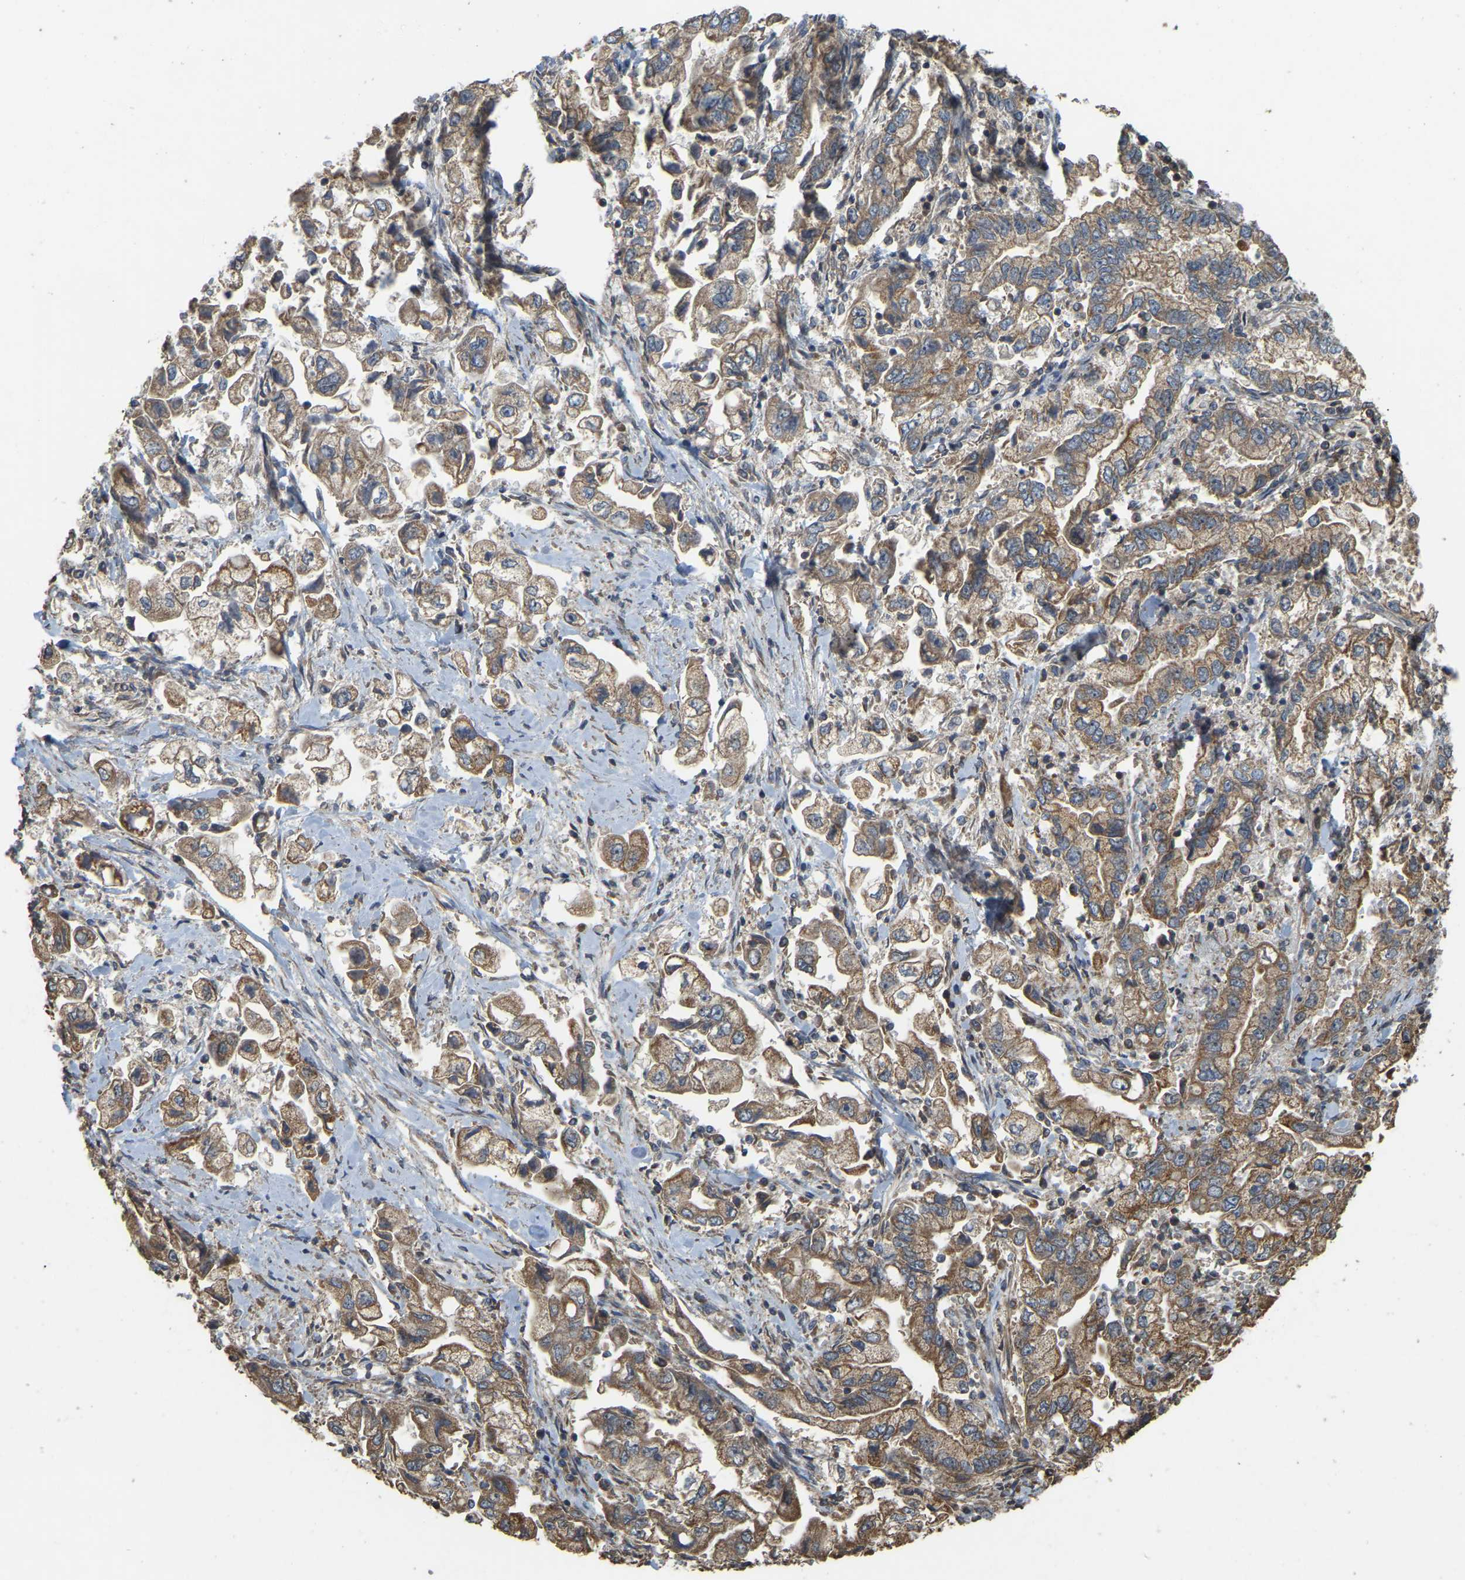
{"staining": {"intensity": "moderate", "quantity": ">75%", "location": "cytoplasmic/membranous"}, "tissue": "stomach cancer", "cell_type": "Tumor cells", "image_type": "cancer", "snomed": [{"axis": "morphology", "description": "Normal tissue, NOS"}, {"axis": "morphology", "description": "Adenocarcinoma, NOS"}, {"axis": "topography", "description": "Stomach"}], "caption": "Stomach adenocarcinoma tissue reveals moderate cytoplasmic/membranous expression in approximately >75% of tumor cells", "gene": "GNG2", "patient": {"sex": "male", "age": 62}}